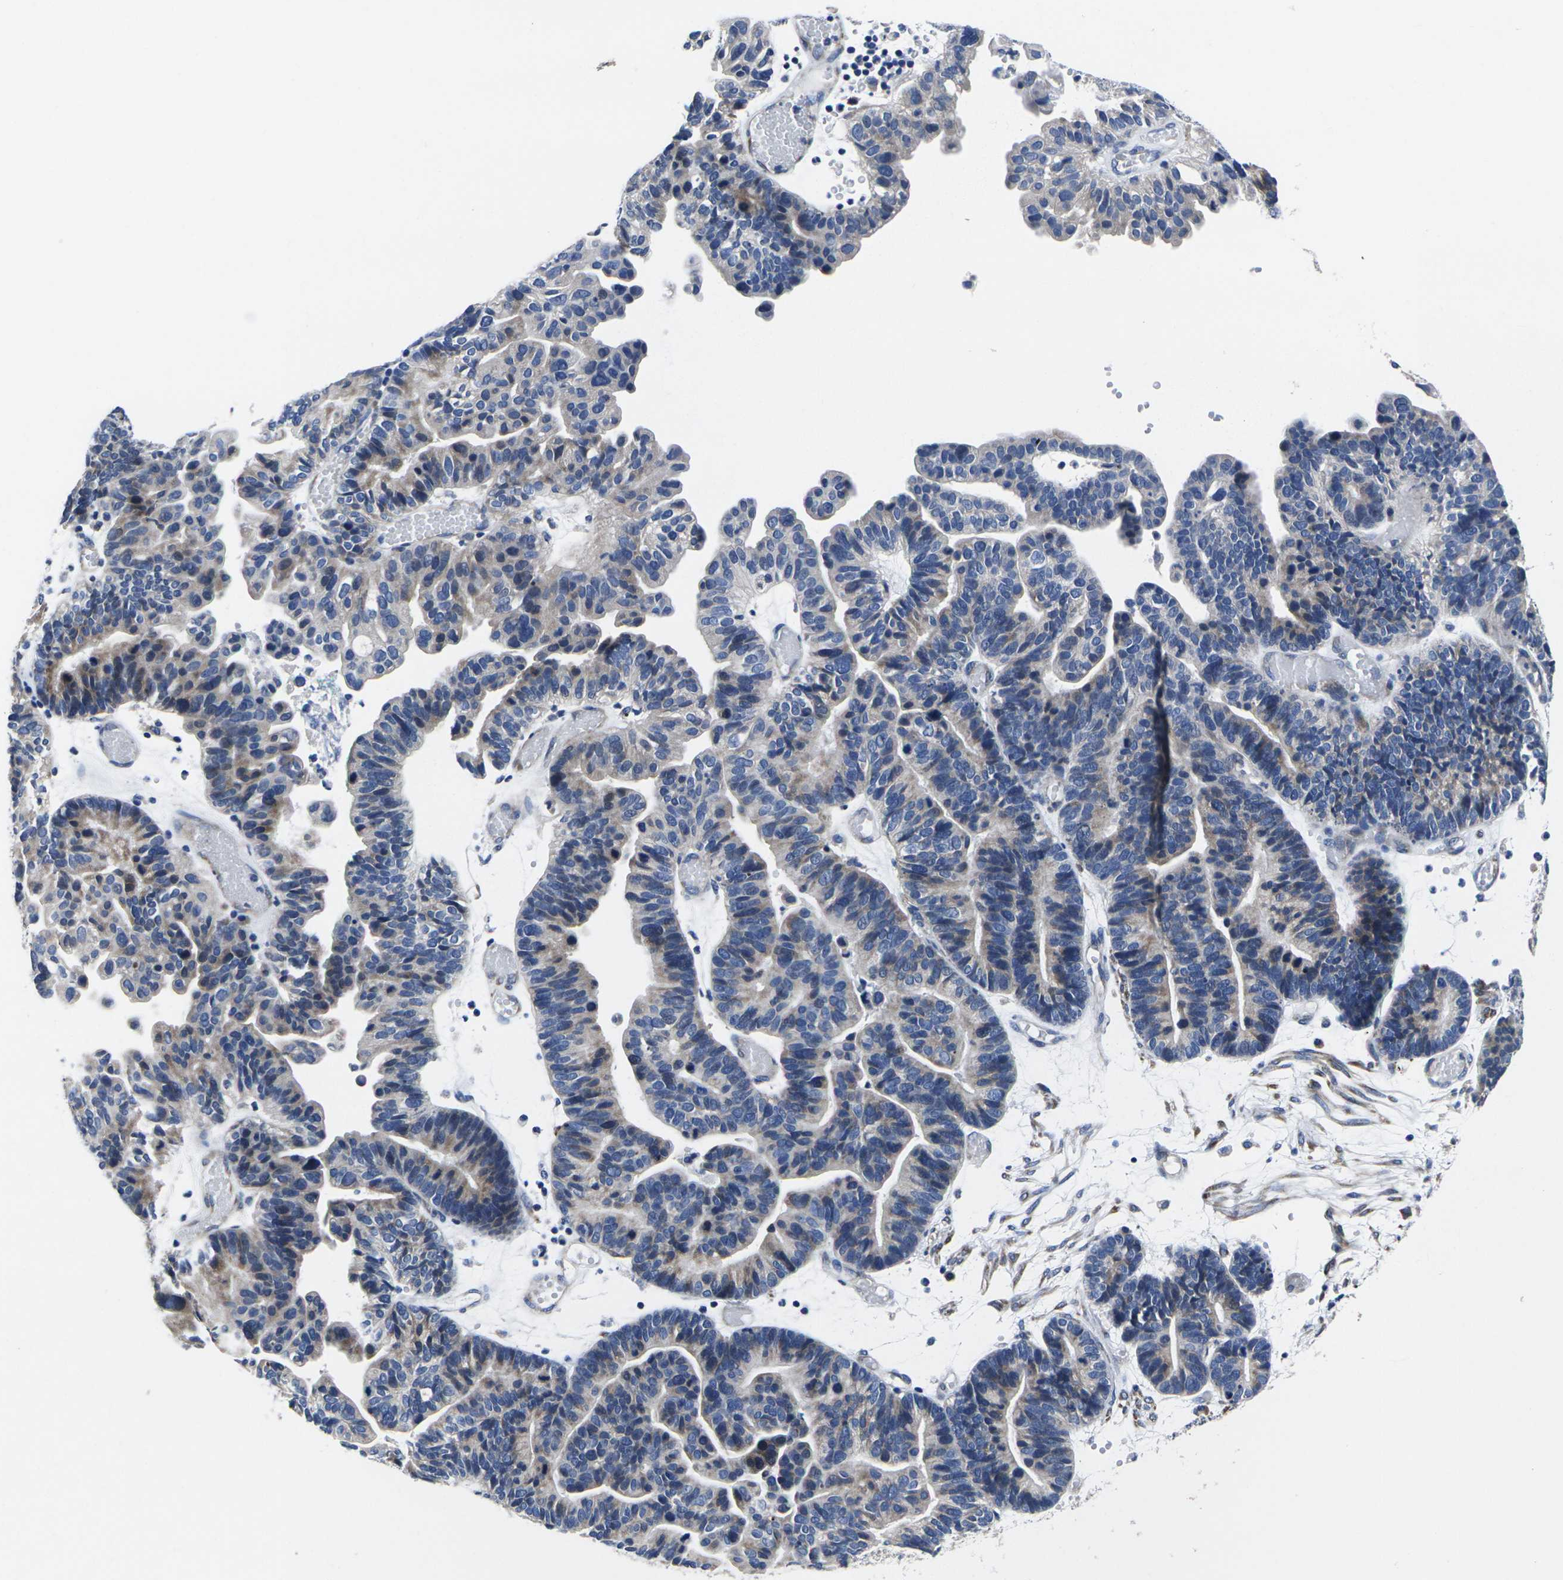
{"staining": {"intensity": "weak", "quantity": "<25%", "location": "cytoplasmic/membranous"}, "tissue": "ovarian cancer", "cell_type": "Tumor cells", "image_type": "cancer", "snomed": [{"axis": "morphology", "description": "Cystadenocarcinoma, serous, NOS"}, {"axis": "topography", "description": "Ovary"}], "caption": "Image shows no protein staining in tumor cells of ovarian serous cystadenocarcinoma tissue.", "gene": "CYP2C8", "patient": {"sex": "female", "age": 56}}